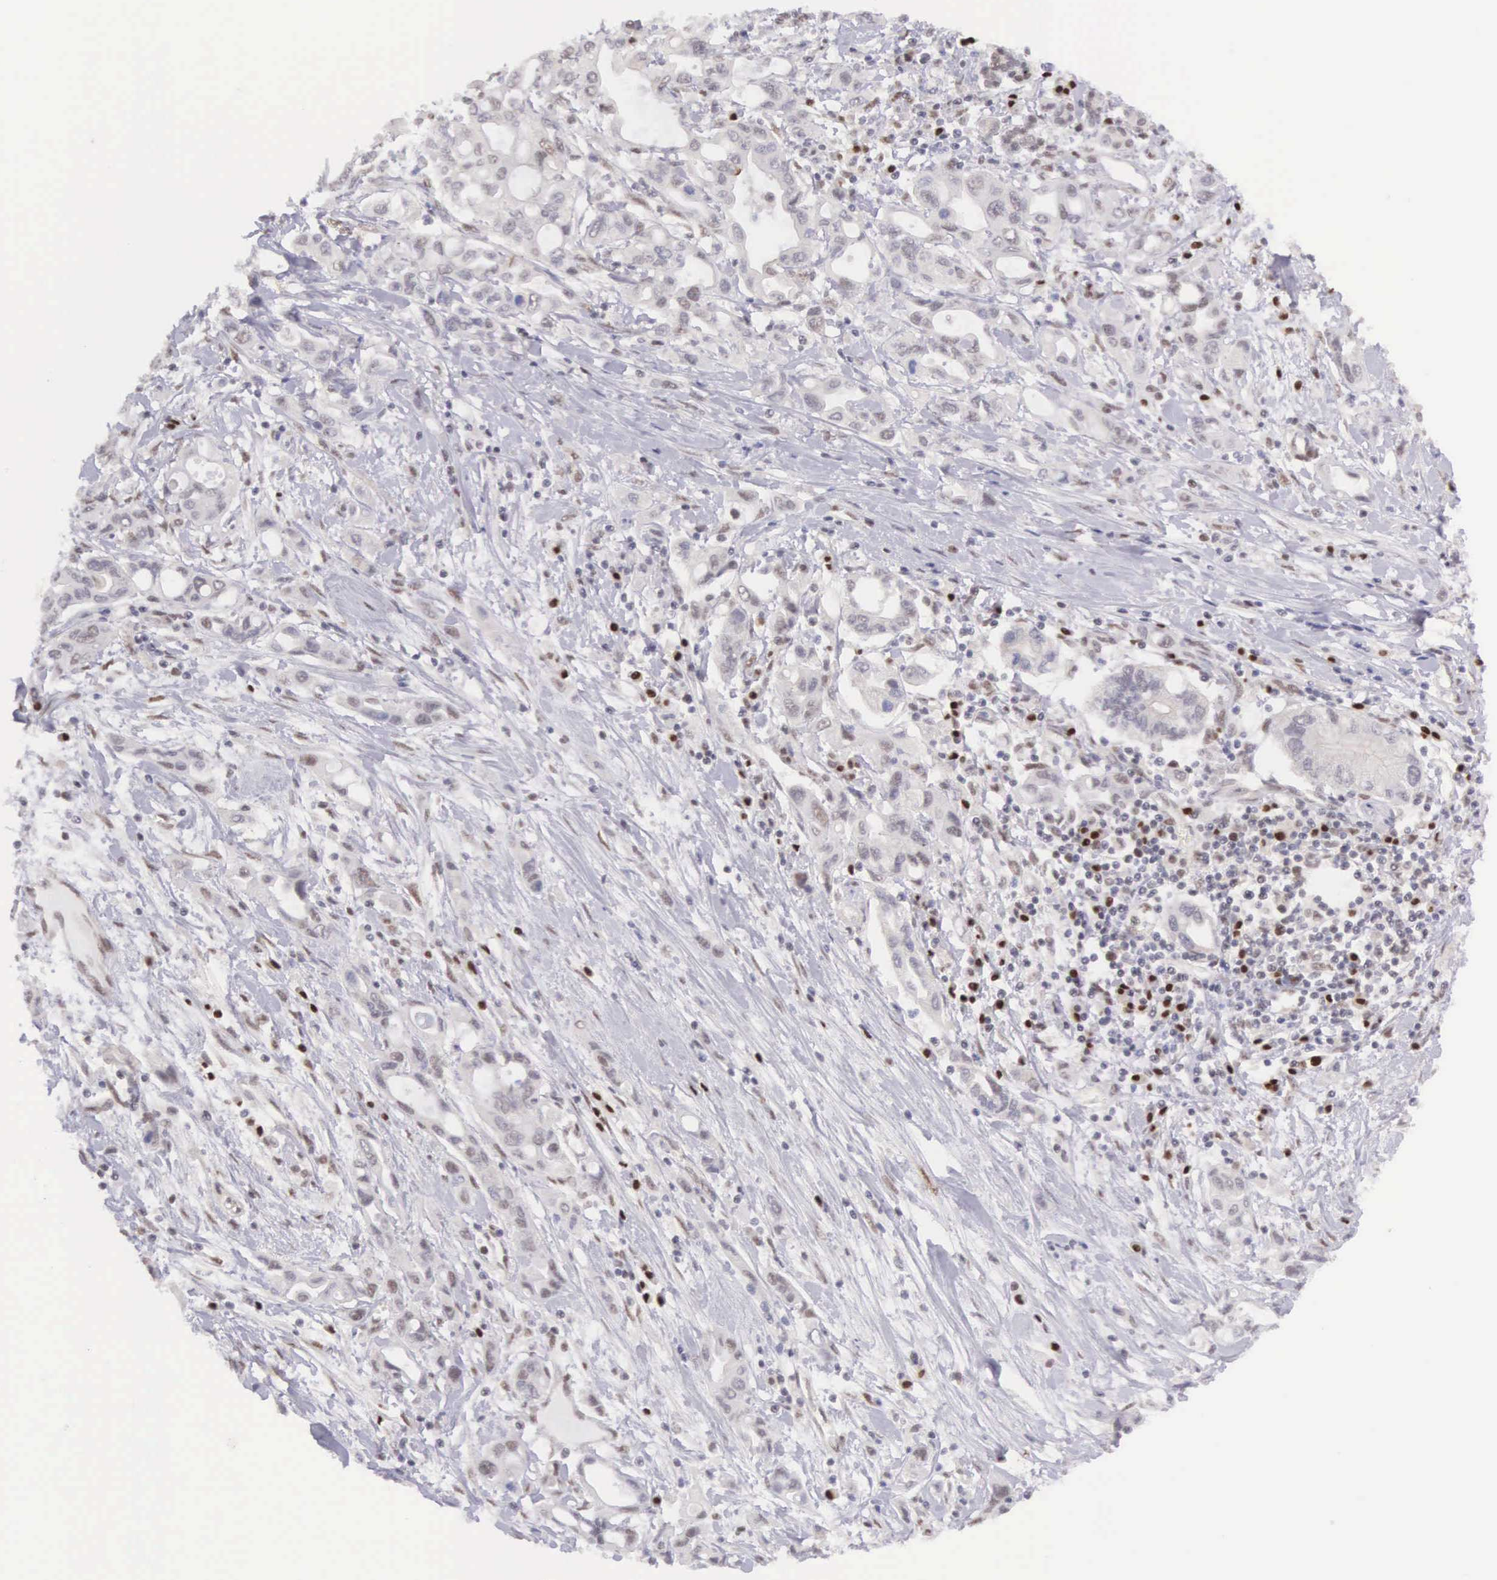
{"staining": {"intensity": "weak", "quantity": "<25%", "location": "nuclear"}, "tissue": "pancreatic cancer", "cell_type": "Tumor cells", "image_type": "cancer", "snomed": [{"axis": "morphology", "description": "Adenocarcinoma, NOS"}, {"axis": "topography", "description": "Pancreas"}], "caption": "This histopathology image is of pancreatic cancer (adenocarcinoma) stained with immunohistochemistry (IHC) to label a protein in brown with the nuclei are counter-stained blue. There is no expression in tumor cells. Brightfield microscopy of immunohistochemistry (IHC) stained with DAB (brown) and hematoxylin (blue), captured at high magnification.", "gene": "CCDC117", "patient": {"sex": "female", "age": 57}}